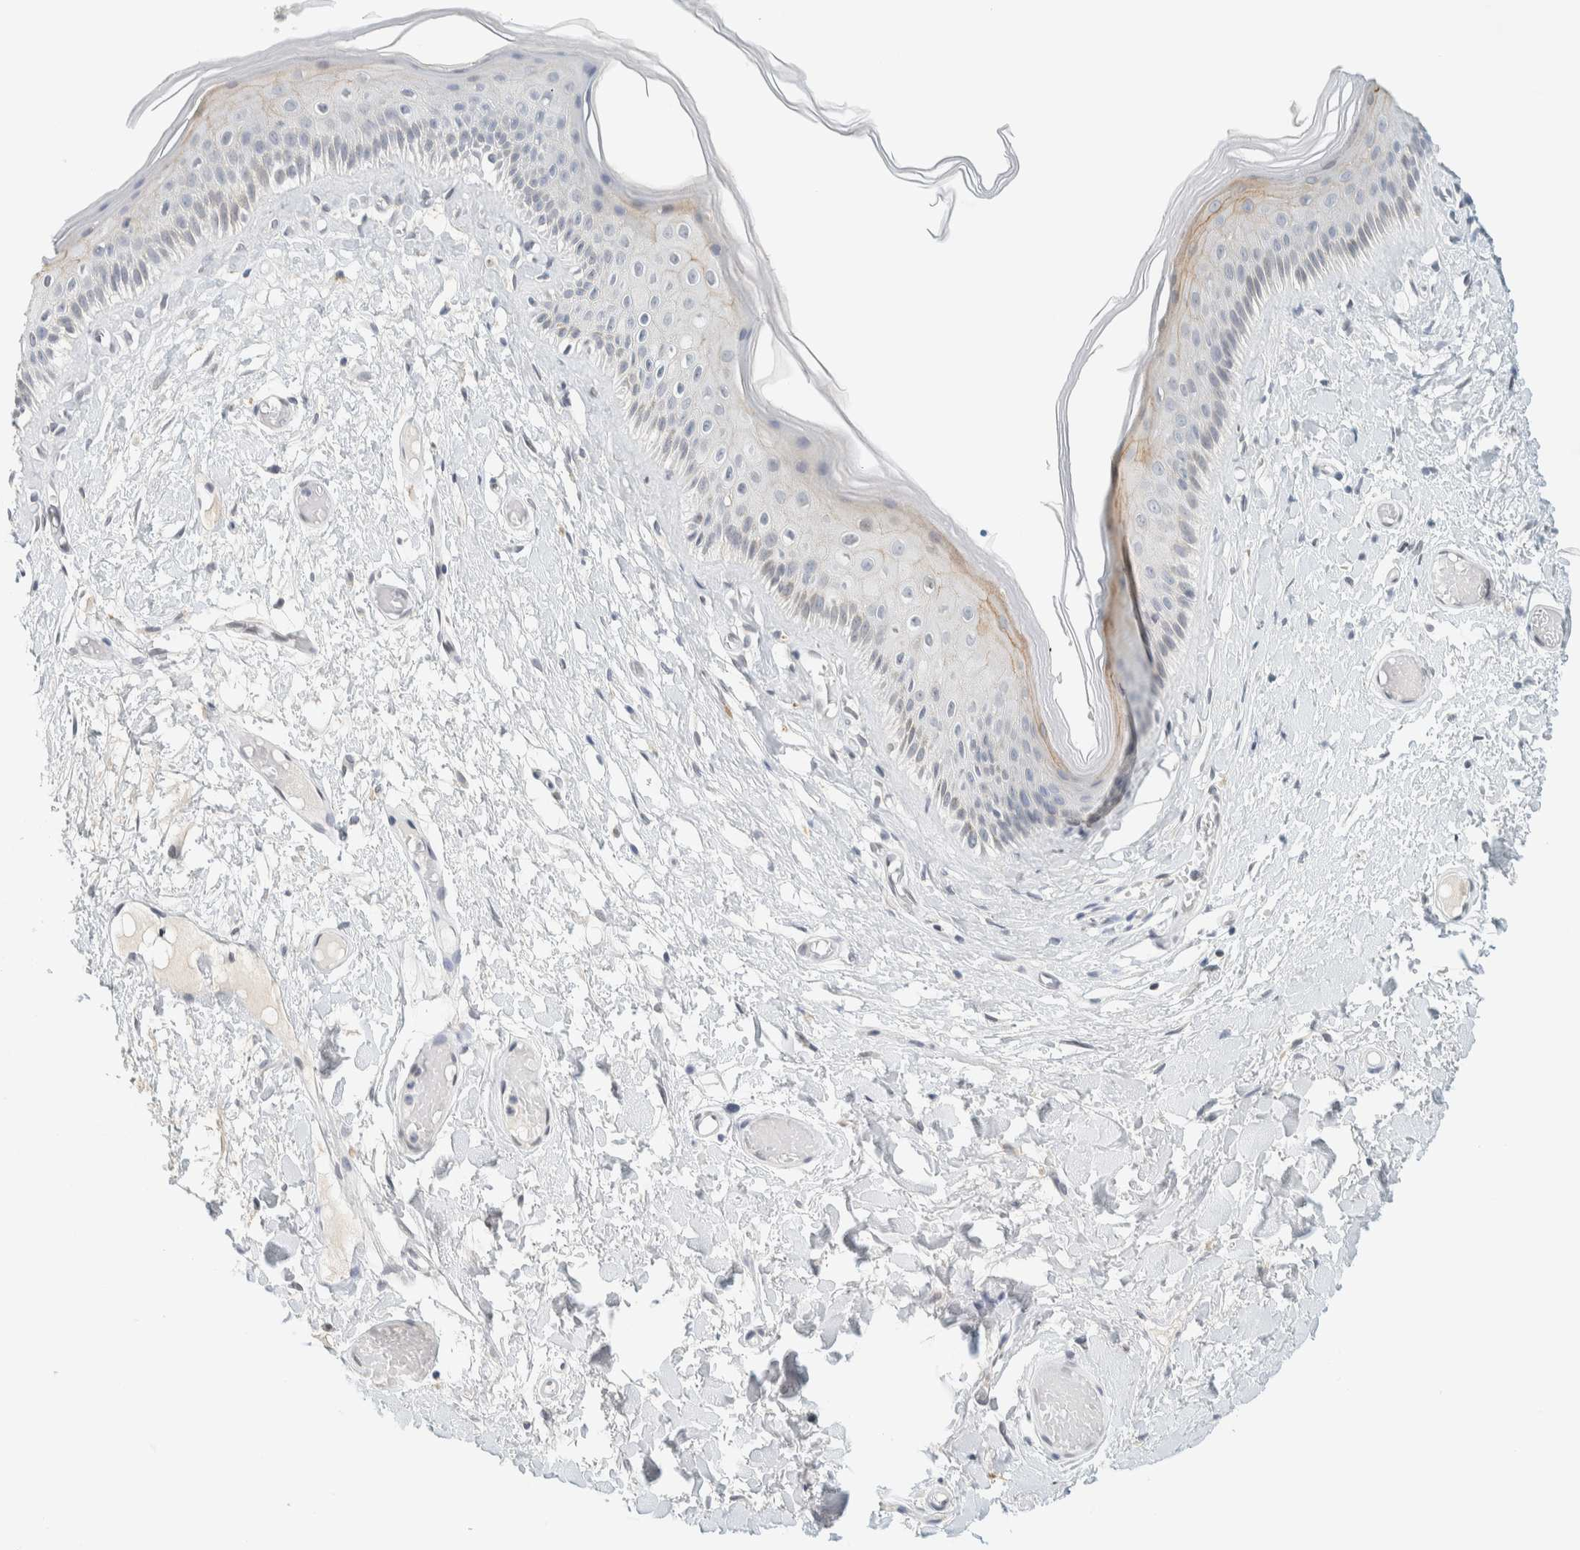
{"staining": {"intensity": "weak", "quantity": "<25%", "location": "cytoplasmic/membranous"}, "tissue": "skin", "cell_type": "Epidermal cells", "image_type": "normal", "snomed": [{"axis": "morphology", "description": "Normal tissue, NOS"}, {"axis": "topography", "description": "Vulva"}], "caption": "IHC of unremarkable skin demonstrates no staining in epidermal cells. (Brightfield microscopy of DAB (3,3'-diaminobenzidine) immunohistochemistry (IHC) at high magnification).", "gene": "C1QTNF12", "patient": {"sex": "female", "age": 73}}